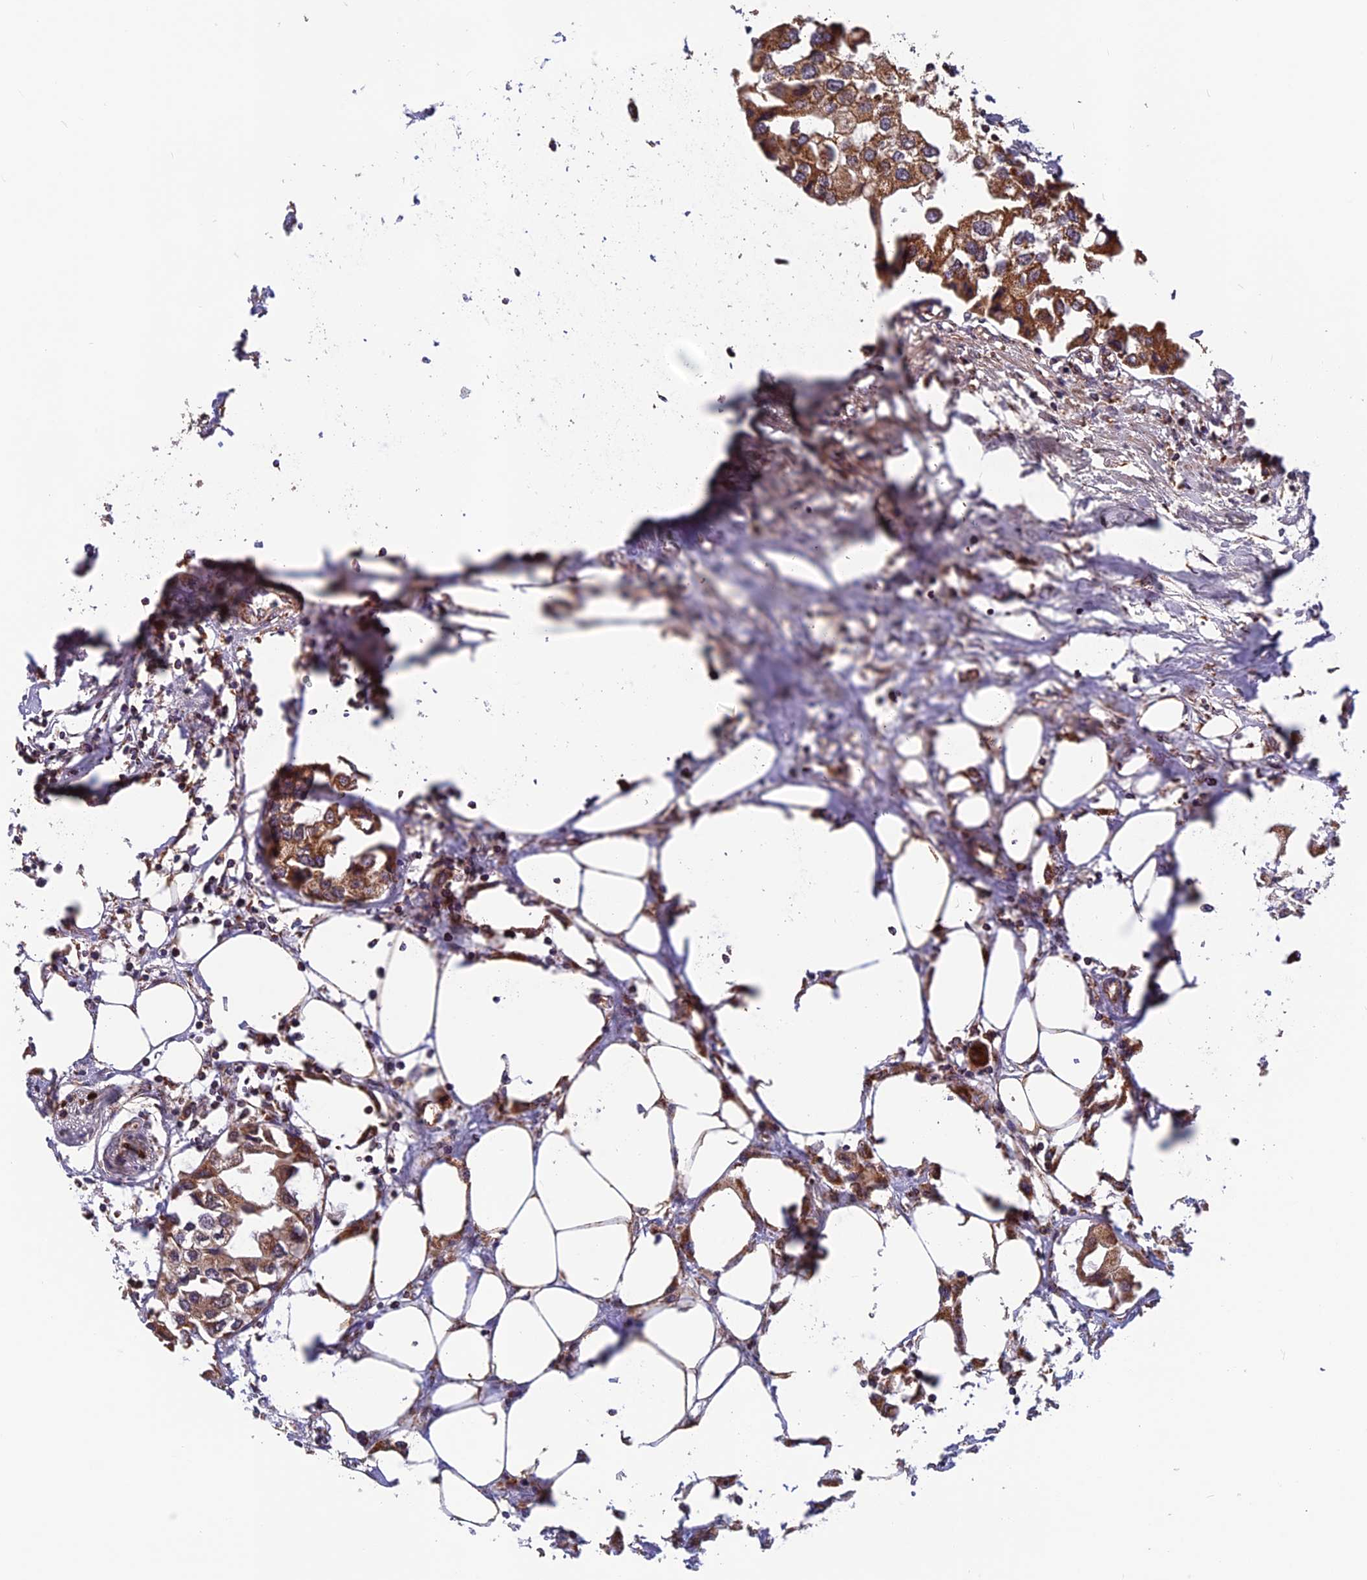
{"staining": {"intensity": "moderate", "quantity": ">75%", "location": "cytoplasmic/membranous"}, "tissue": "urothelial cancer", "cell_type": "Tumor cells", "image_type": "cancer", "snomed": [{"axis": "morphology", "description": "Urothelial carcinoma, High grade"}, {"axis": "topography", "description": "Urinary bladder"}], "caption": "Tumor cells reveal medium levels of moderate cytoplasmic/membranous staining in about >75% of cells in human urothelial cancer. The staining is performed using DAB brown chromogen to label protein expression. The nuclei are counter-stained blue using hematoxylin.", "gene": "CCDC15", "patient": {"sex": "male", "age": 64}}